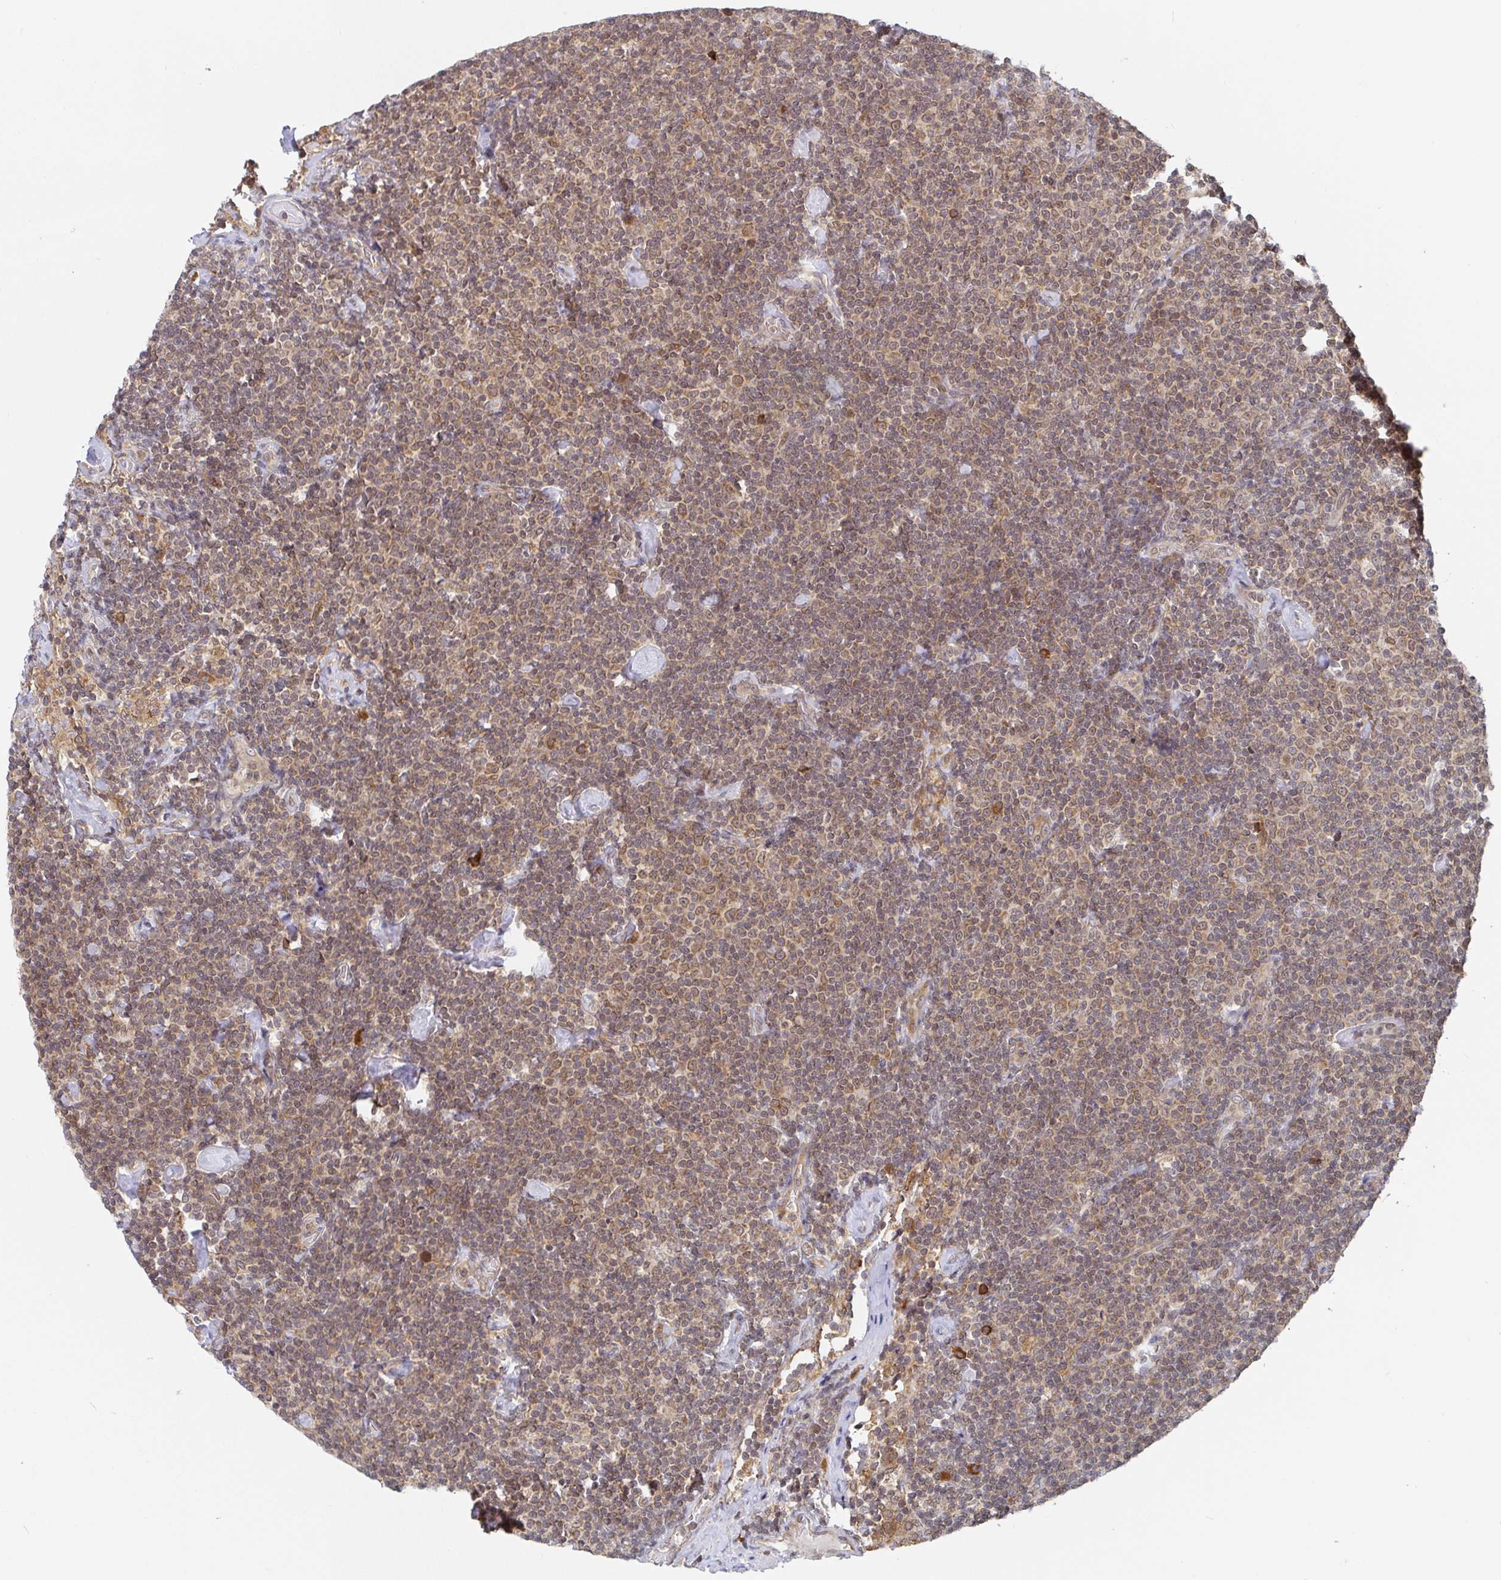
{"staining": {"intensity": "moderate", "quantity": ">75%", "location": "cytoplasmic/membranous"}, "tissue": "lymphoma", "cell_type": "Tumor cells", "image_type": "cancer", "snomed": [{"axis": "morphology", "description": "Malignant lymphoma, non-Hodgkin's type, Low grade"}, {"axis": "topography", "description": "Lymph node"}], "caption": "An image of malignant lymphoma, non-Hodgkin's type (low-grade) stained for a protein reveals moderate cytoplasmic/membranous brown staining in tumor cells. (brown staining indicates protein expression, while blue staining denotes nuclei).", "gene": "ALG1", "patient": {"sex": "male", "age": 81}}